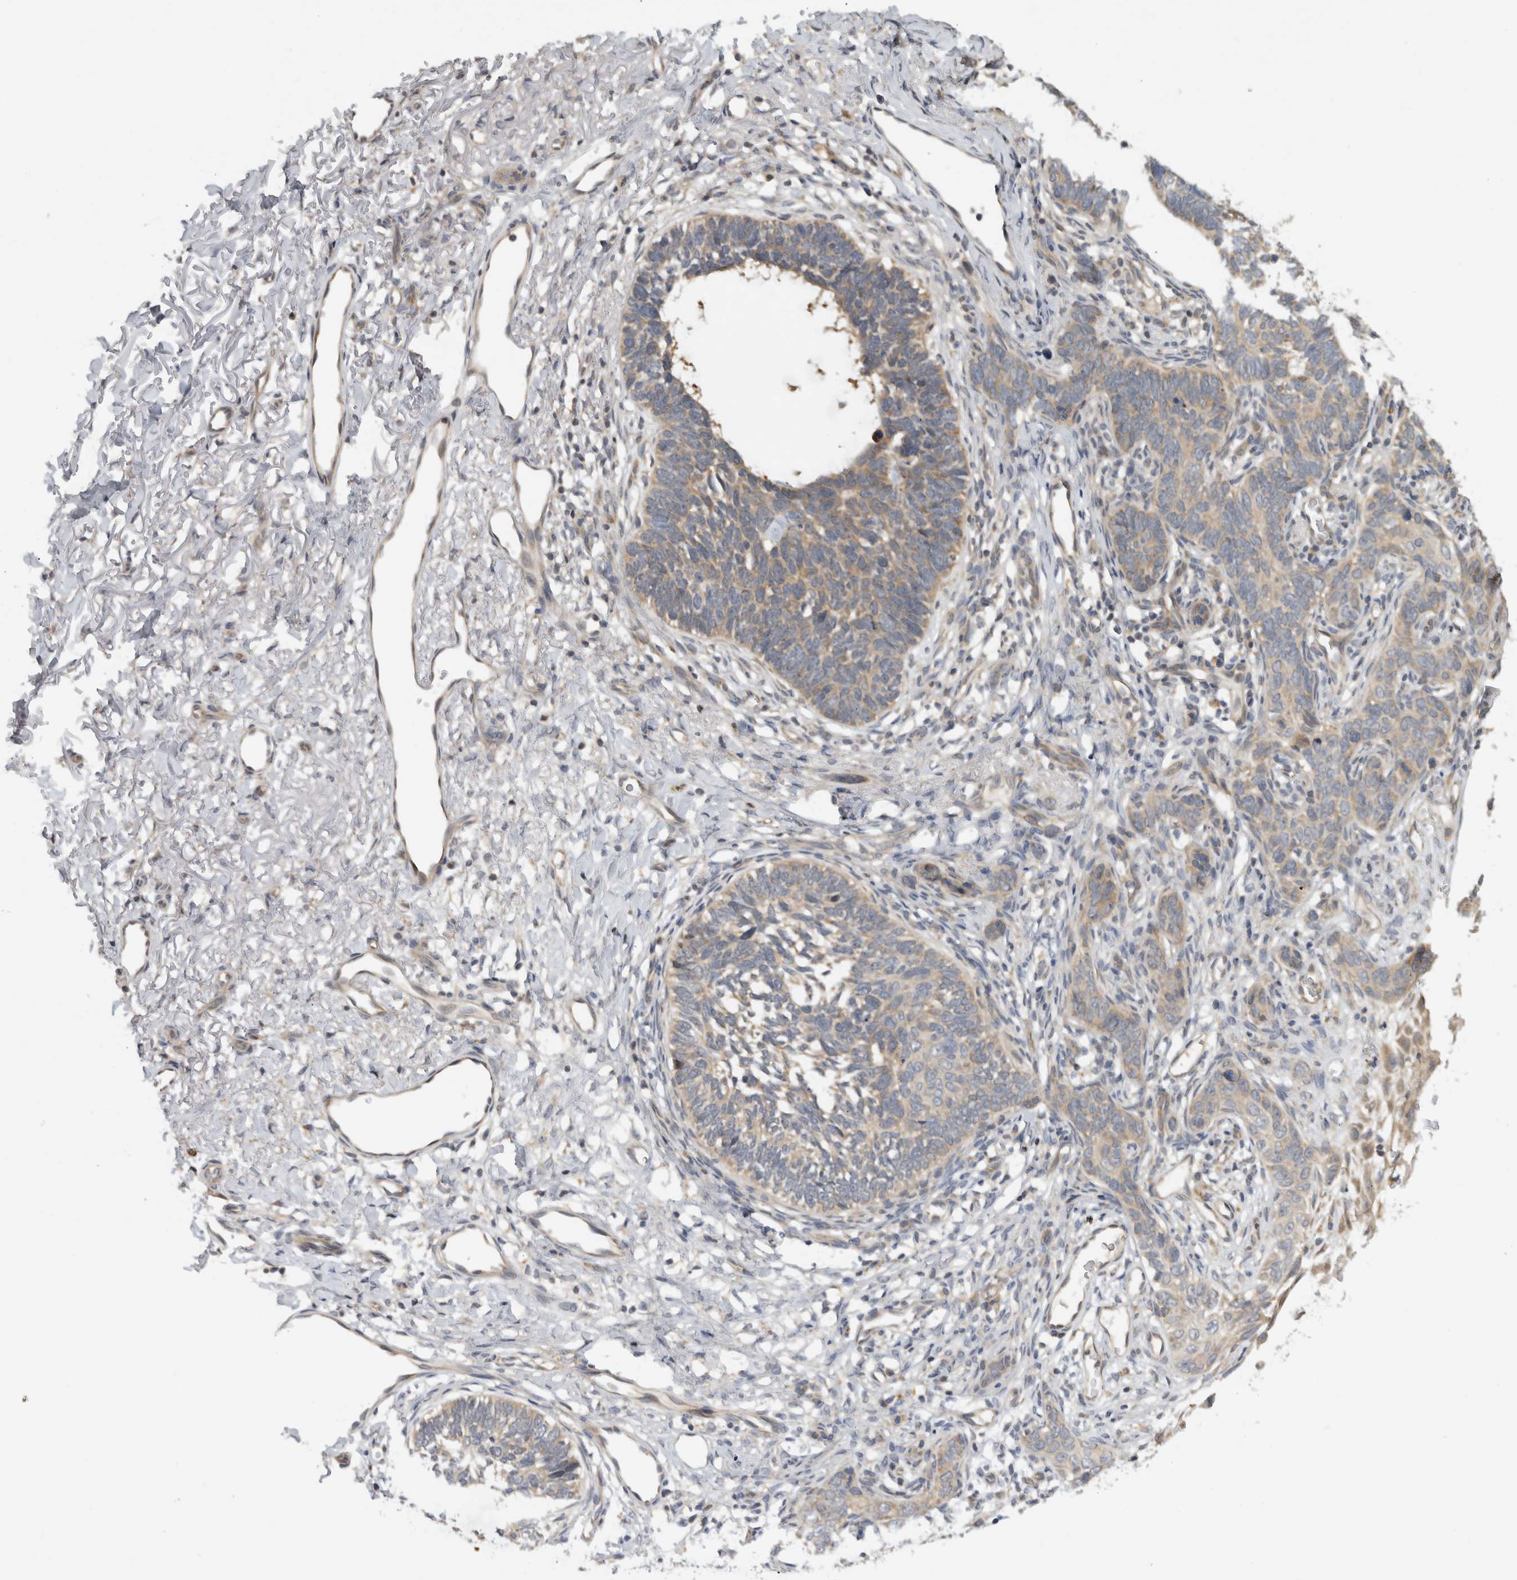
{"staining": {"intensity": "weak", "quantity": "25%-75%", "location": "cytoplasmic/membranous"}, "tissue": "skin cancer", "cell_type": "Tumor cells", "image_type": "cancer", "snomed": [{"axis": "morphology", "description": "Normal tissue, NOS"}, {"axis": "morphology", "description": "Basal cell carcinoma"}, {"axis": "topography", "description": "Skin"}], "caption": "This is a micrograph of IHC staining of skin cancer (basal cell carcinoma), which shows weak expression in the cytoplasmic/membranous of tumor cells.", "gene": "AASDHPPT", "patient": {"sex": "male", "age": 77}}